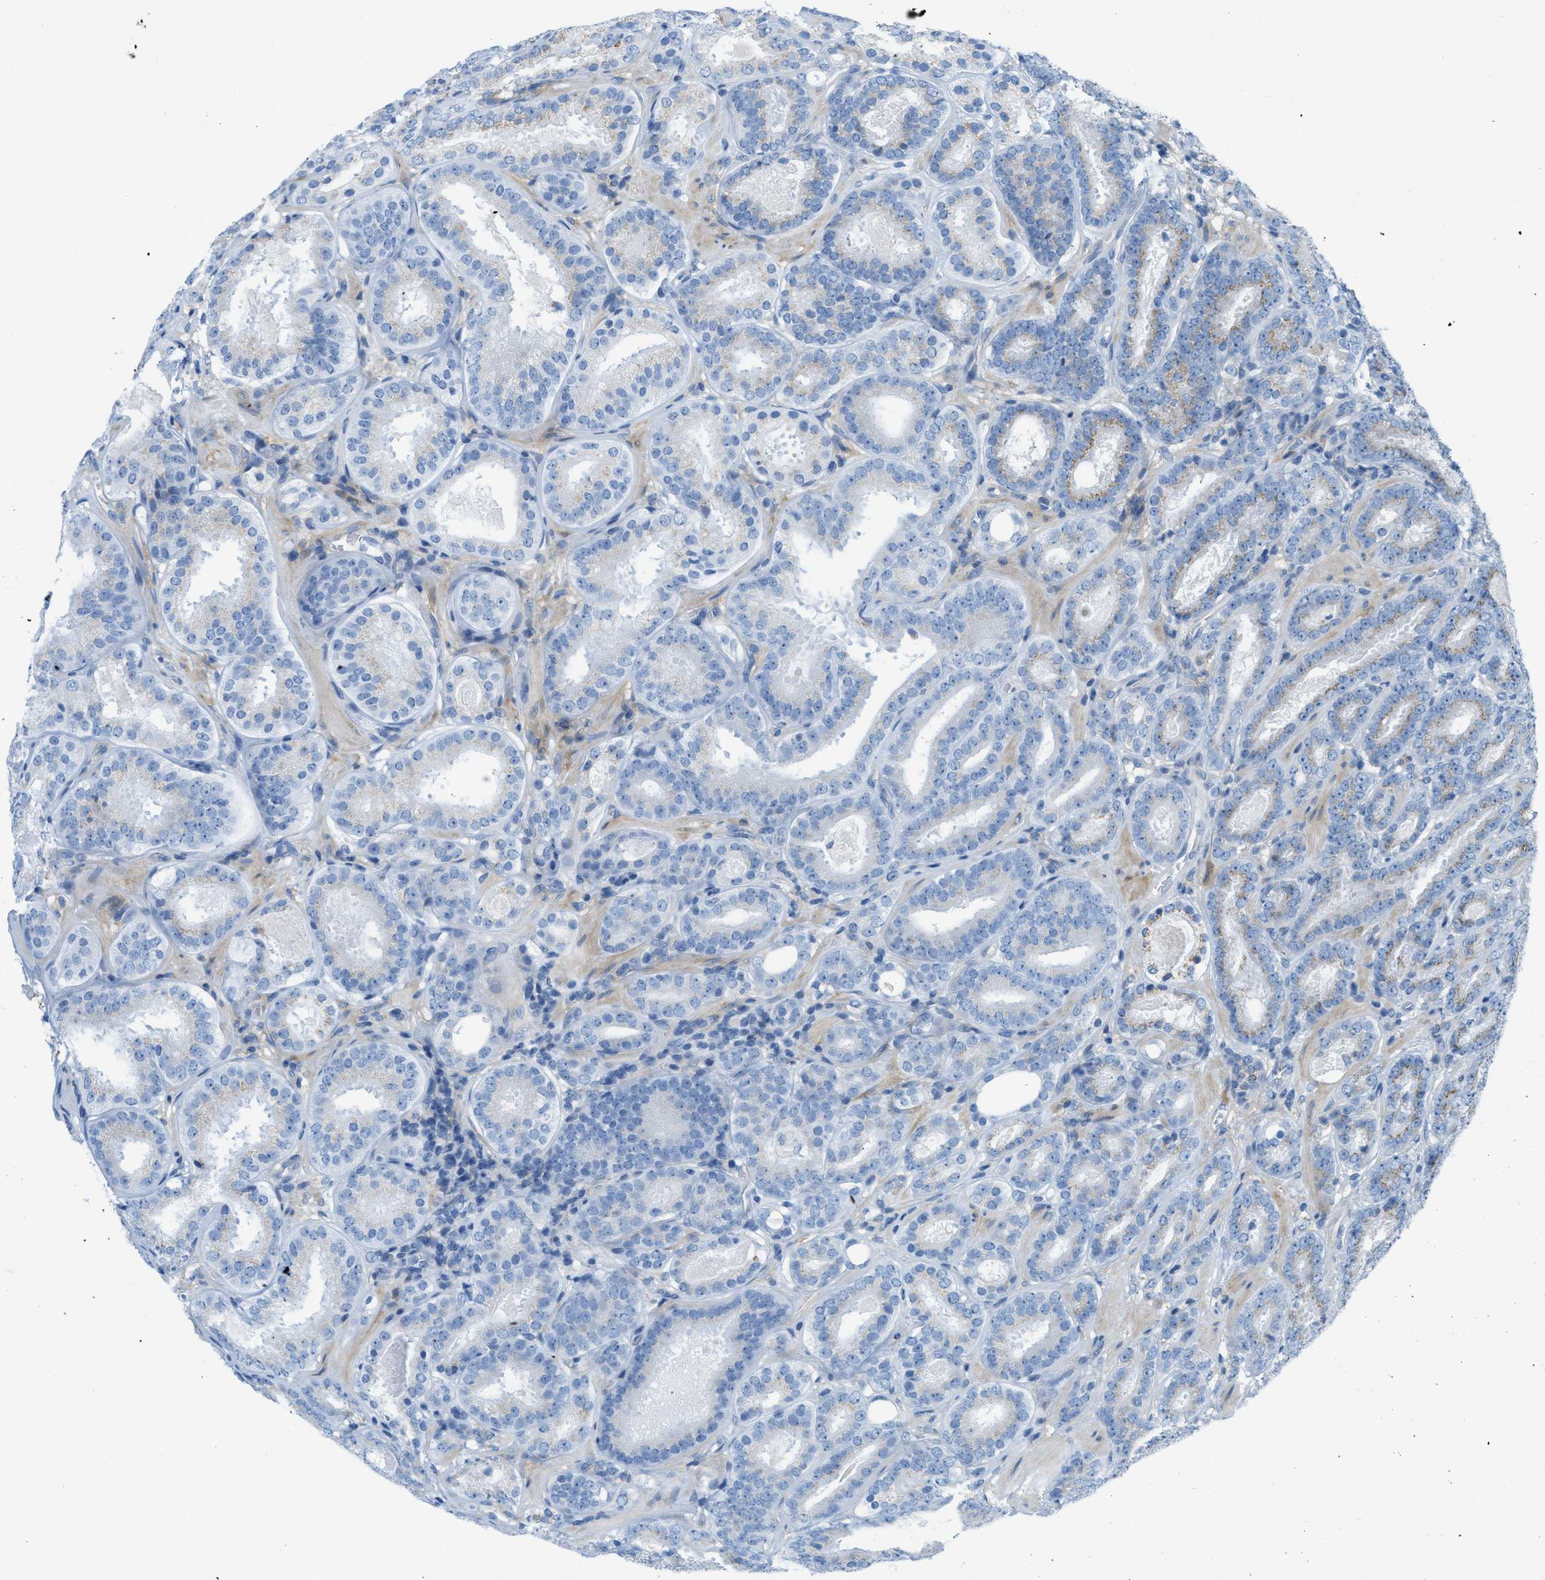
{"staining": {"intensity": "moderate", "quantity": "<25%", "location": "cytoplasmic/membranous"}, "tissue": "prostate cancer", "cell_type": "Tumor cells", "image_type": "cancer", "snomed": [{"axis": "morphology", "description": "Adenocarcinoma, Low grade"}, {"axis": "topography", "description": "Prostate"}], "caption": "Tumor cells demonstrate moderate cytoplasmic/membranous positivity in approximately <25% of cells in prostate cancer.", "gene": "ASGR1", "patient": {"sex": "male", "age": 69}}